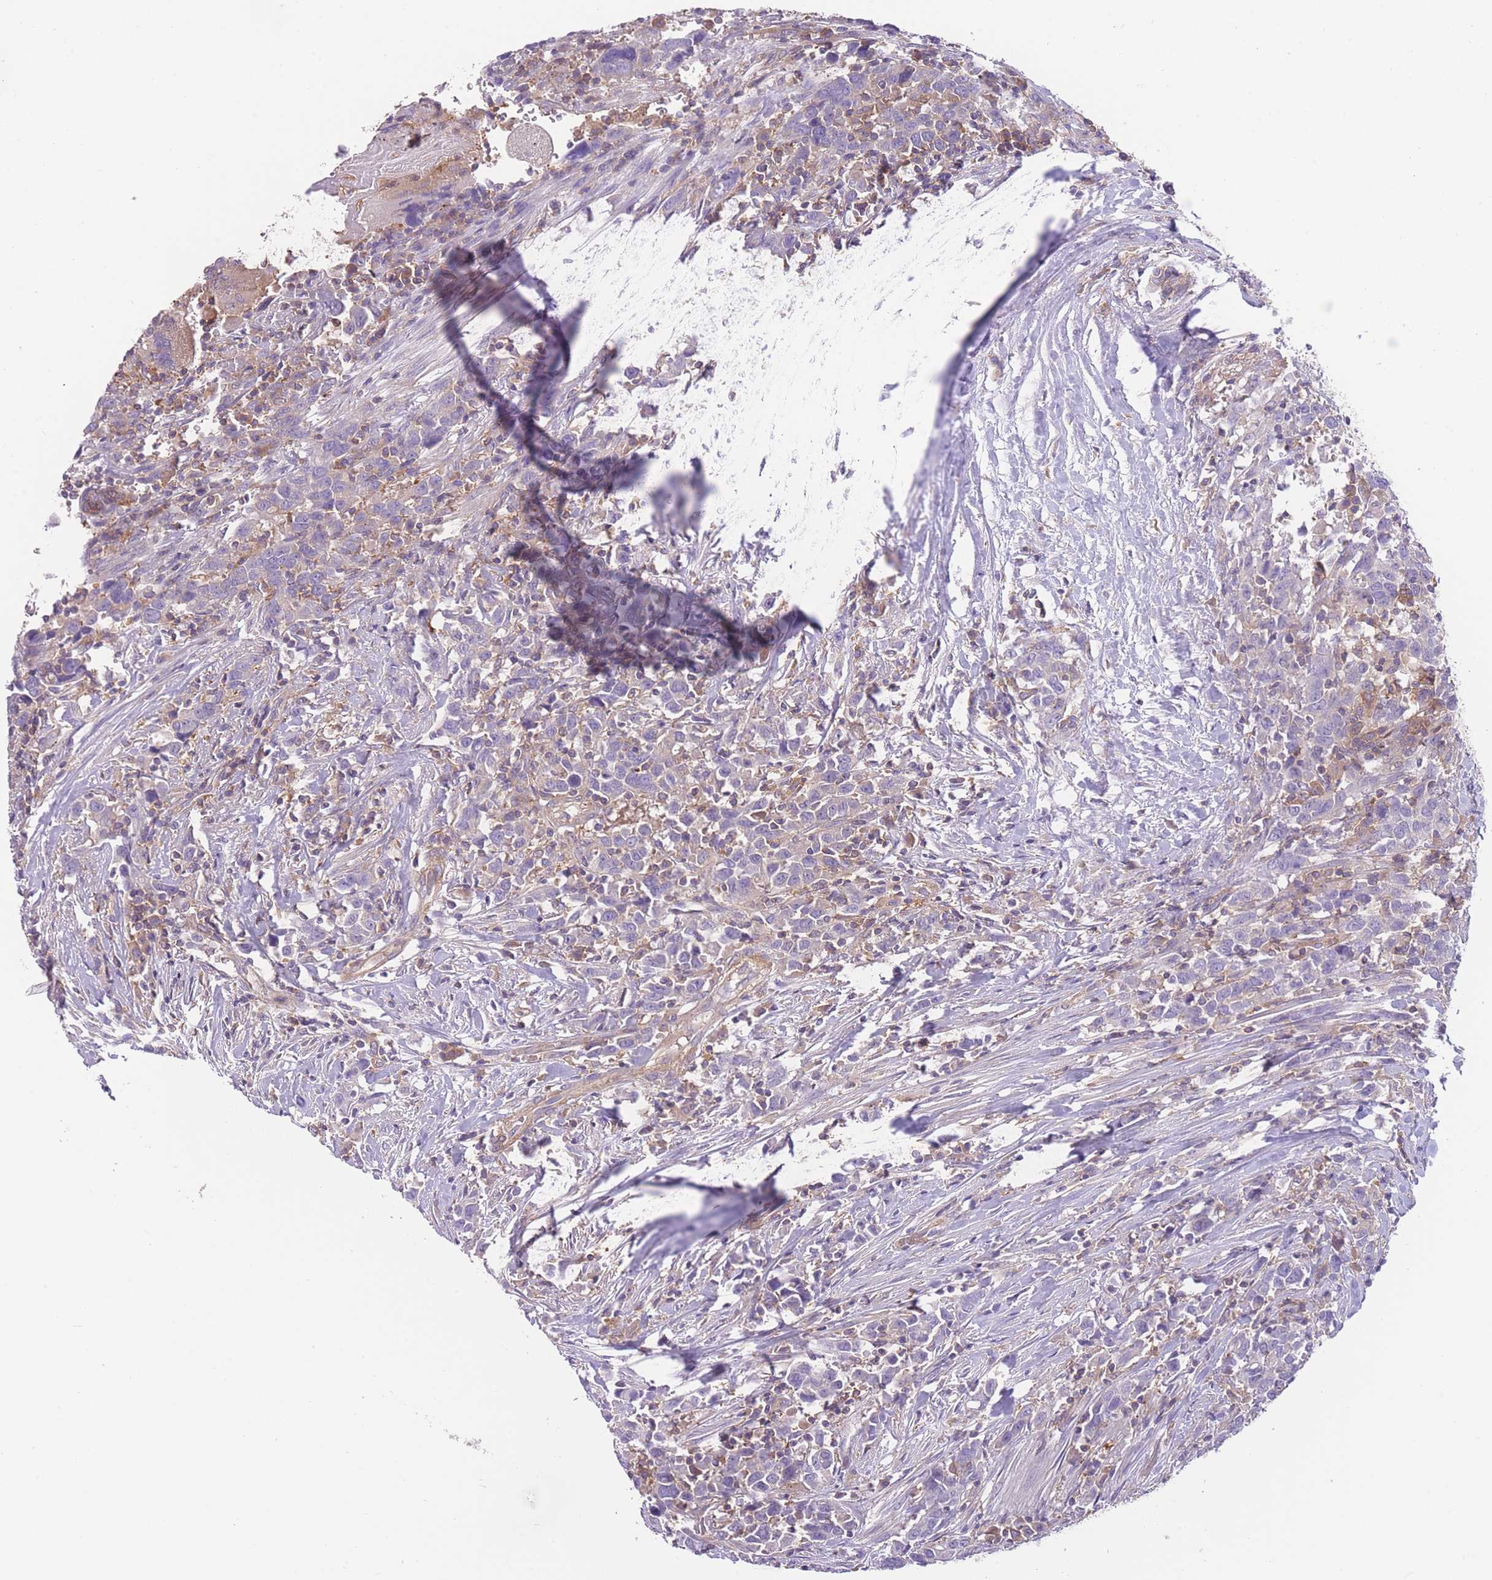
{"staining": {"intensity": "negative", "quantity": "none", "location": "none"}, "tissue": "urothelial cancer", "cell_type": "Tumor cells", "image_type": "cancer", "snomed": [{"axis": "morphology", "description": "Urothelial carcinoma, High grade"}, {"axis": "topography", "description": "Urinary bladder"}], "caption": "The micrograph demonstrates no staining of tumor cells in urothelial cancer. (Brightfield microscopy of DAB (3,3'-diaminobenzidine) IHC at high magnification).", "gene": "PRKAR1A", "patient": {"sex": "male", "age": 61}}